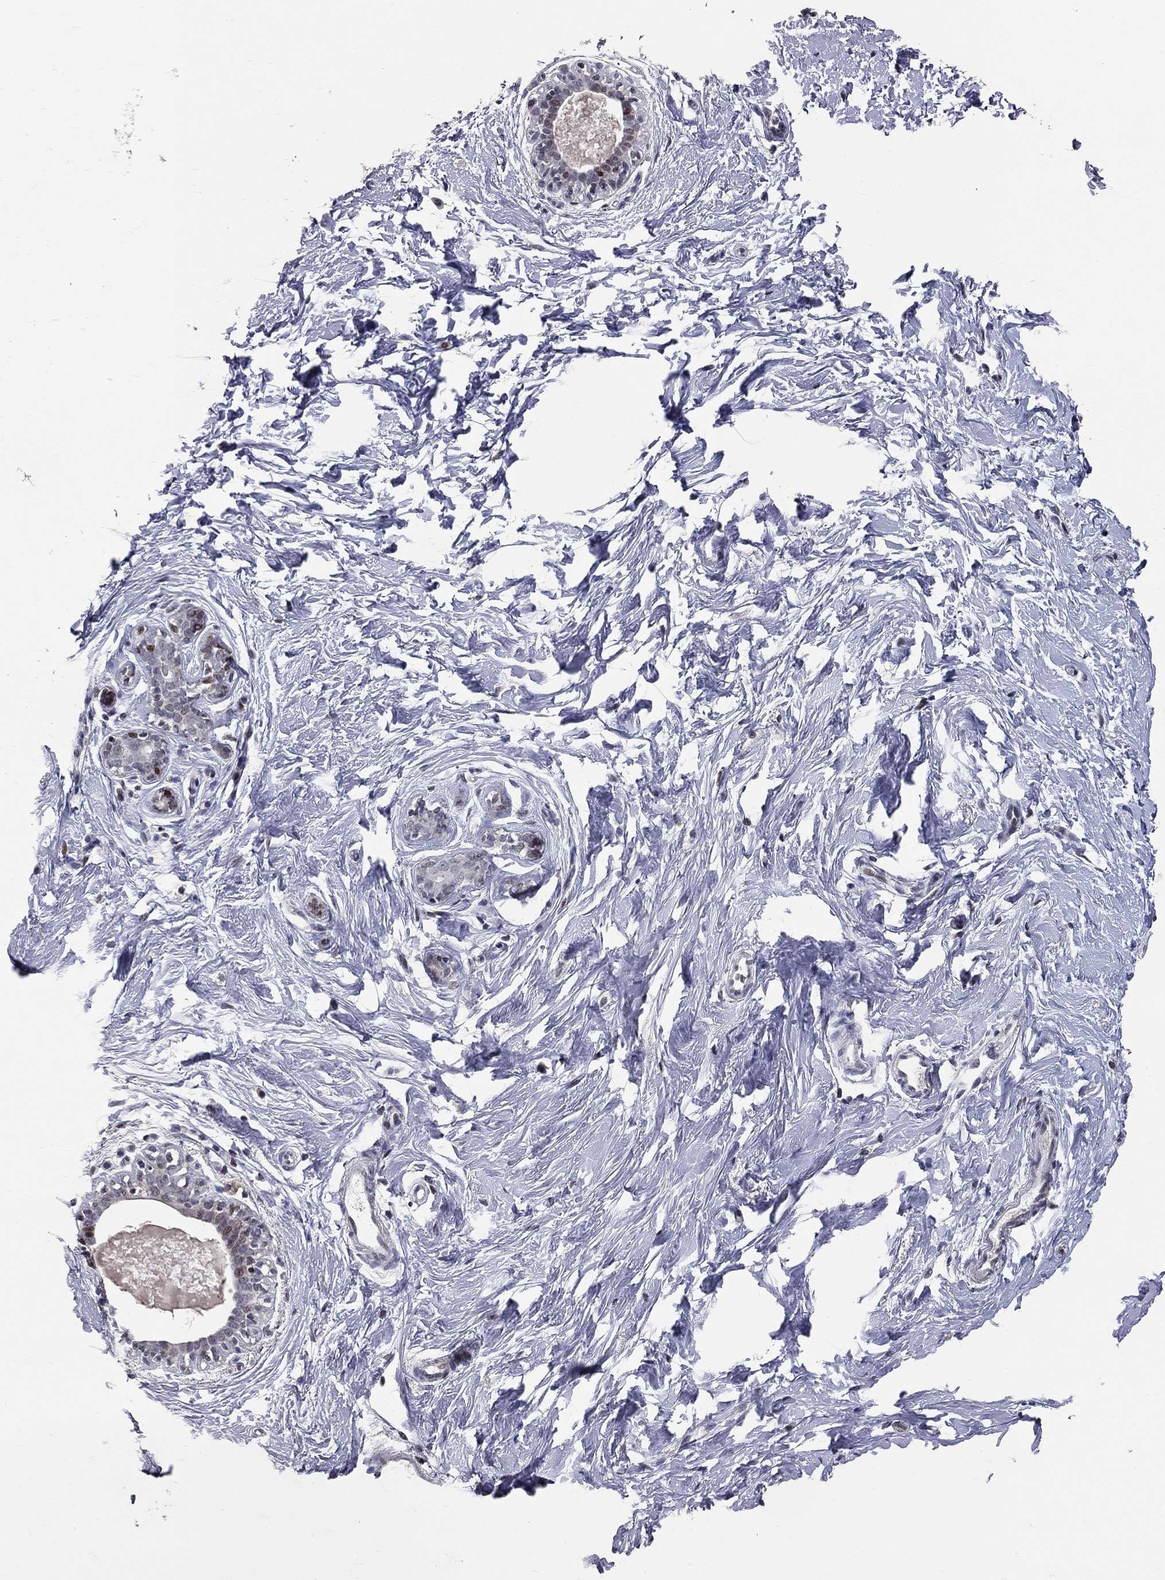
{"staining": {"intensity": "negative", "quantity": "none", "location": "none"}, "tissue": "breast", "cell_type": "Adipocytes", "image_type": "normal", "snomed": [{"axis": "morphology", "description": "Normal tissue, NOS"}, {"axis": "topography", "description": "Breast"}], "caption": "This micrograph is of unremarkable breast stained with immunohistochemistry to label a protein in brown with the nuclei are counter-stained blue. There is no staining in adipocytes. (Stains: DAB (3,3'-diaminobenzidine) immunohistochemistry (IHC) with hematoxylin counter stain, Microscopy: brightfield microscopy at high magnification).", "gene": "HDAC3", "patient": {"sex": "female", "age": 37}}